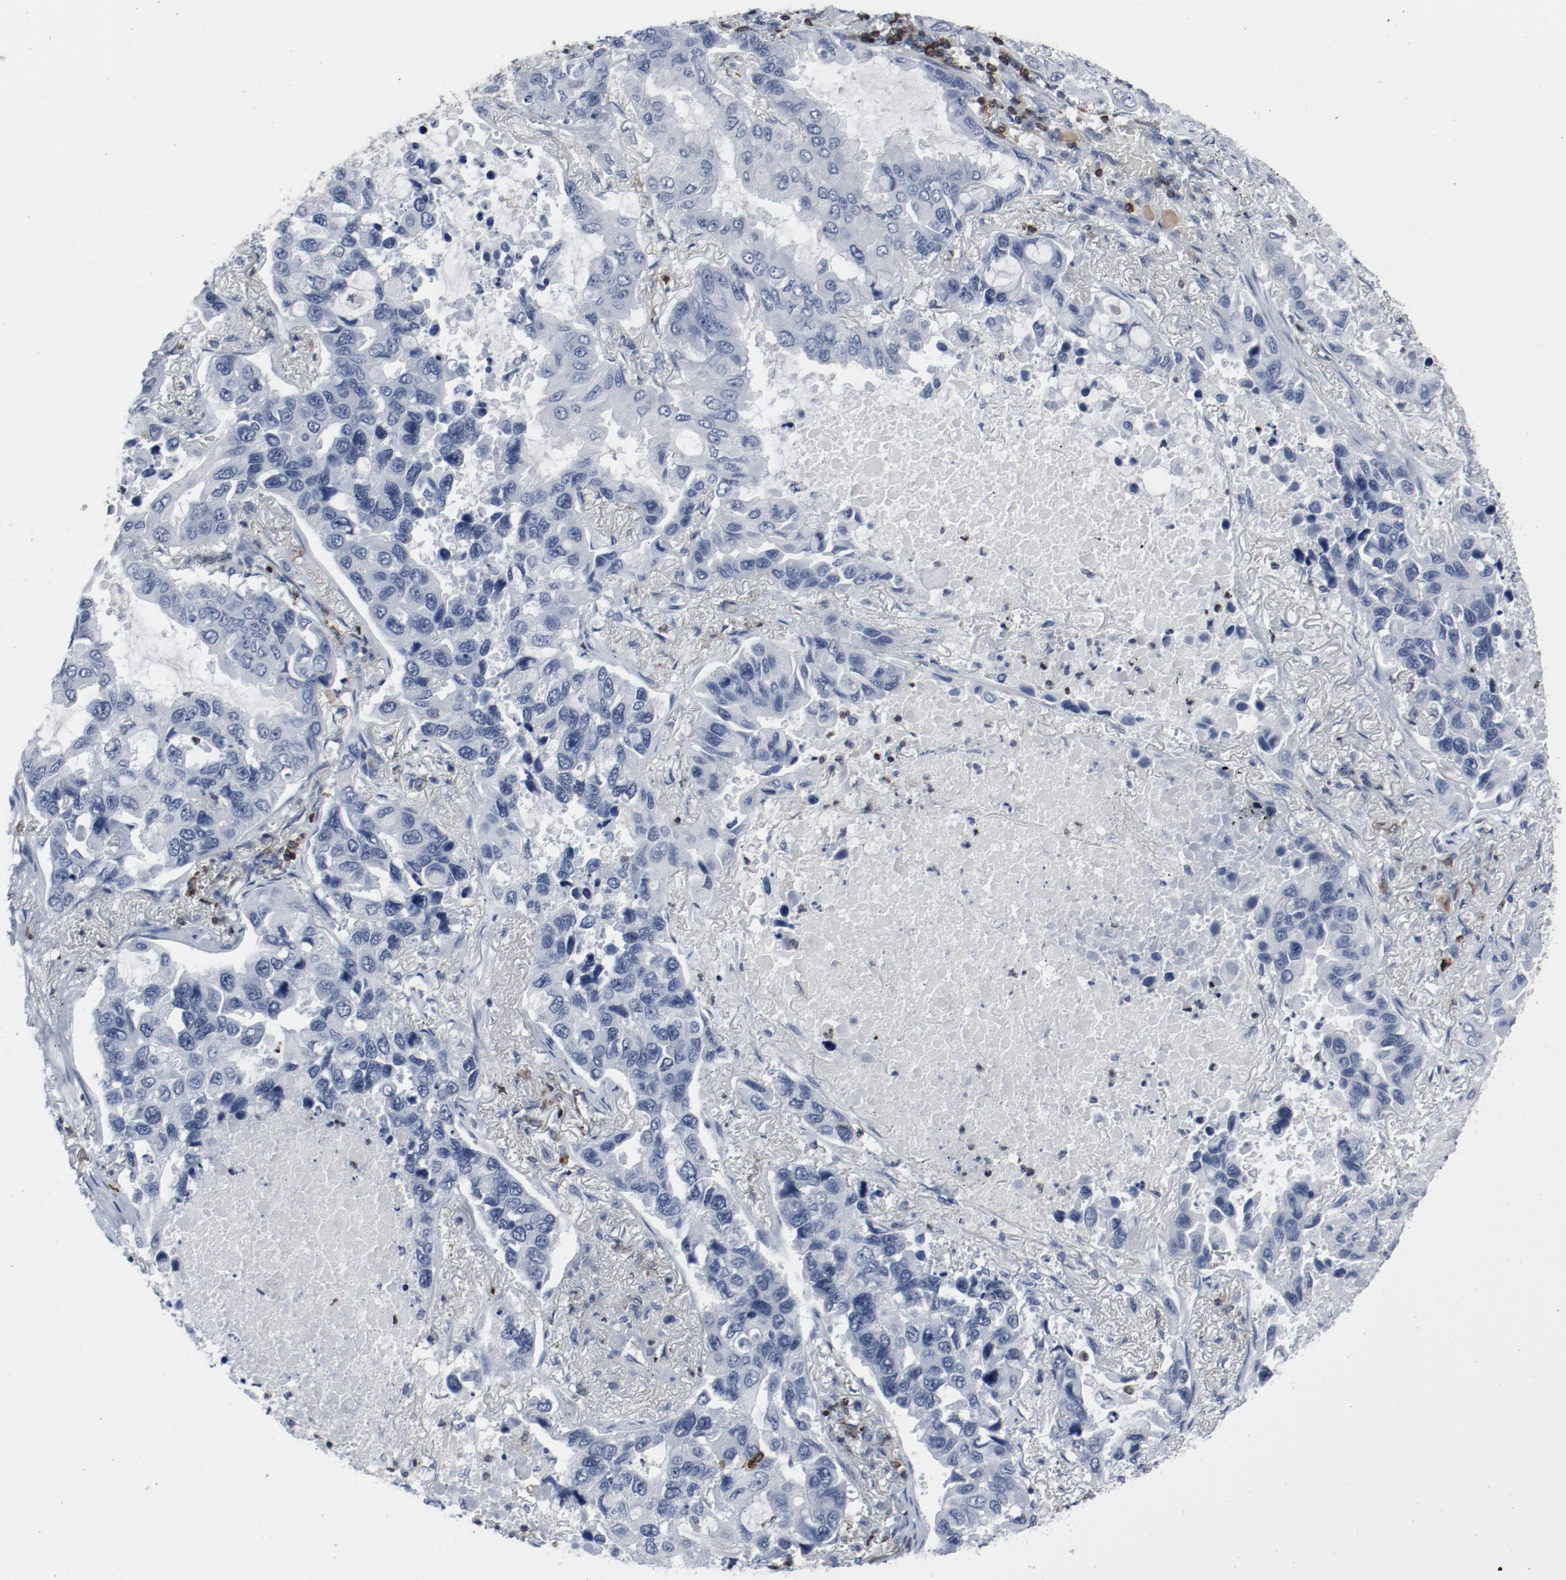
{"staining": {"intensity": "negative", "quantity": "none", "location": "none"}, "tissue": "lung cancer", "cell_type": "Tumor cells", "image_type": "cancer", "snomed": [{"axis": "morphology", "description": "Adenocarcinoma, NOS"}, {"axis": "topography", "description": "Lung"}], "caption": "Immunohistochemical staining of human lung cancer displays no significant expression in tumor cells.", "gene": "LCP2", "patient": {"sex": "male", "age": 64}}